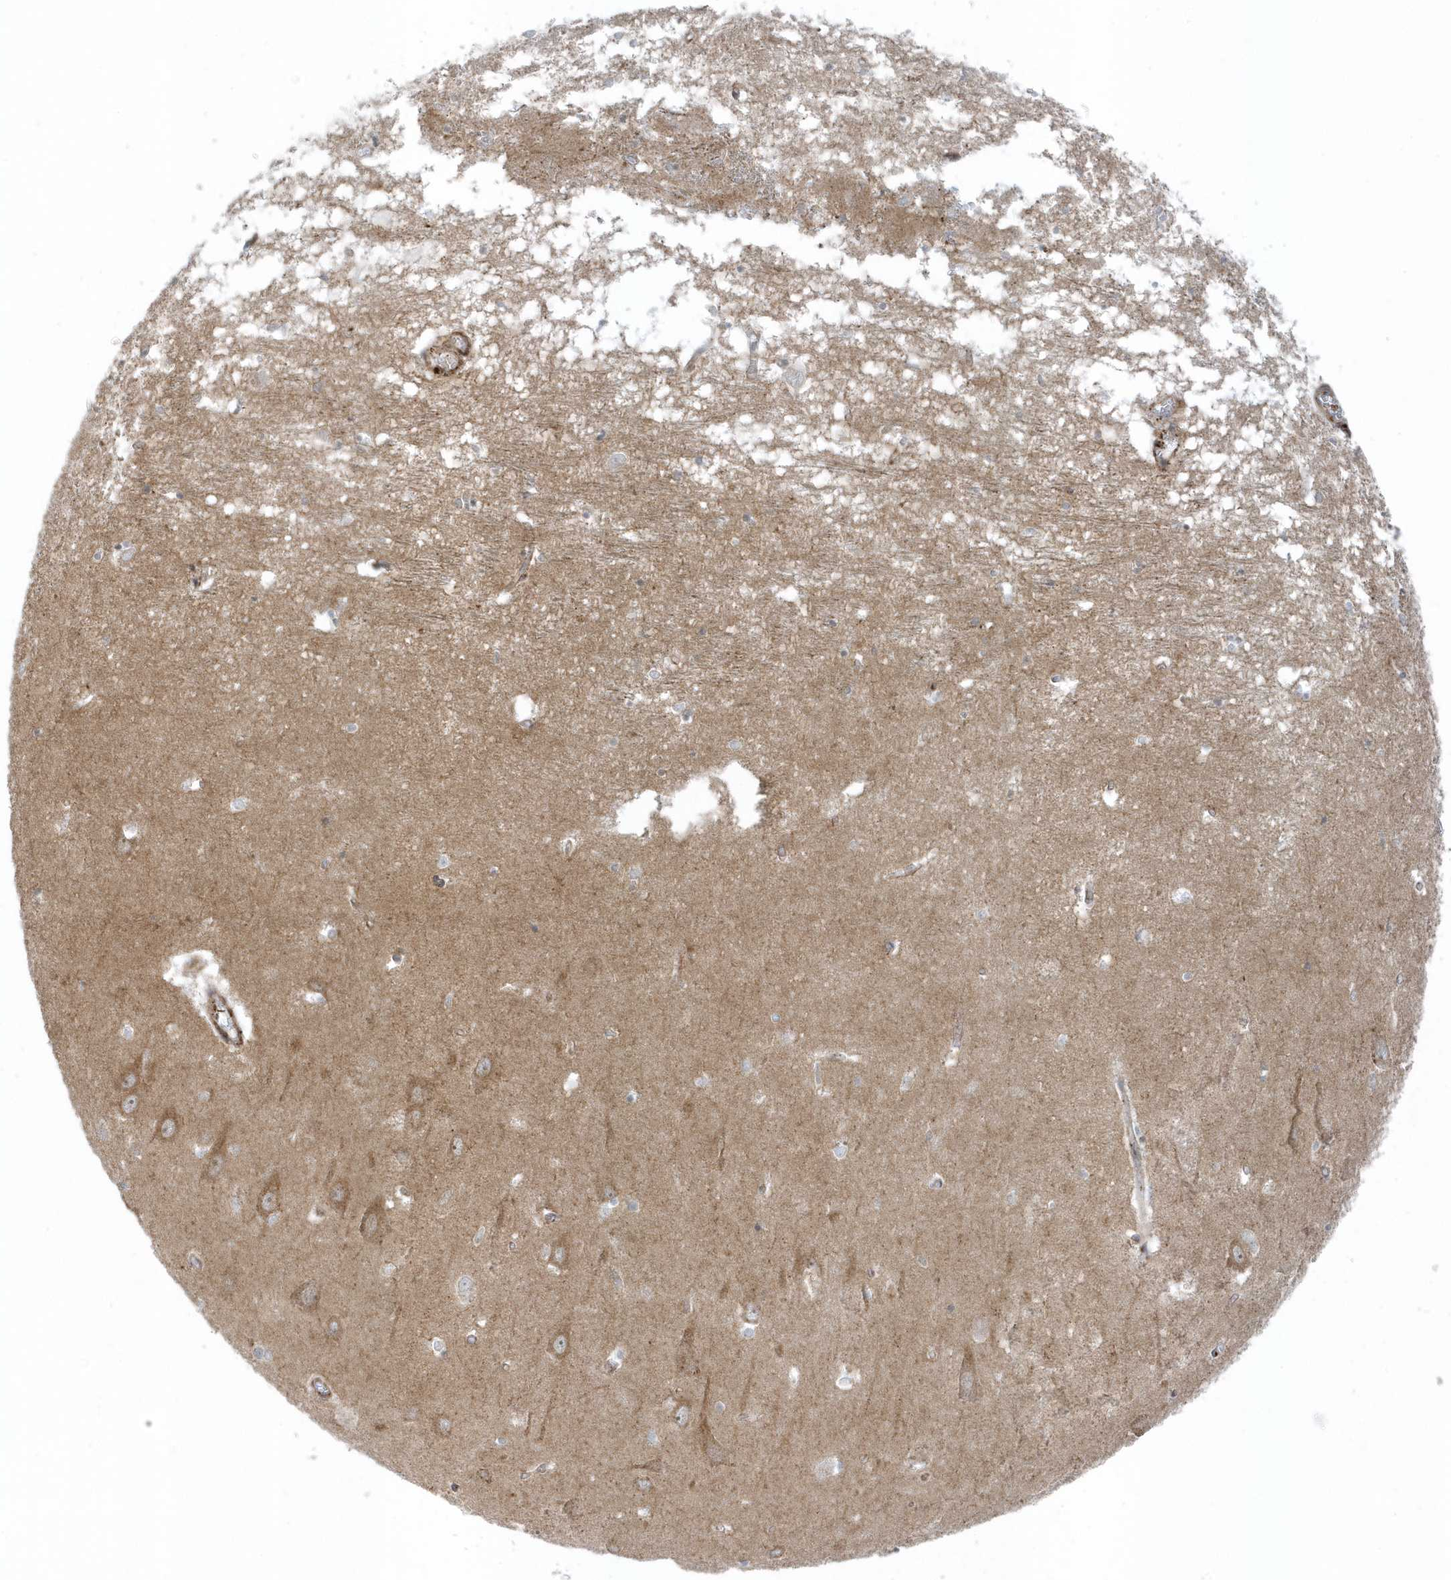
{"staining": {"intensity": "weak", "quantity": "<25%", "location": "cytoplasmic/membranous"}, "tissue": "hippocampus", "cell_type": "Glial cells", "image_type": "normal", "snomed": [{"axis": "morphology", "description": "Normal tissue, NOS"}, {"axis": "topography", "description": "Hippocampus"}], "caption": "Immunohistochemistry photomicrograph of unremarkable hippocampus: hippocampus stained with DAB shows no significant protein expression in glial cells.", "gene": "CACNB2", "patient": {"sex": "male", "age": 70}}